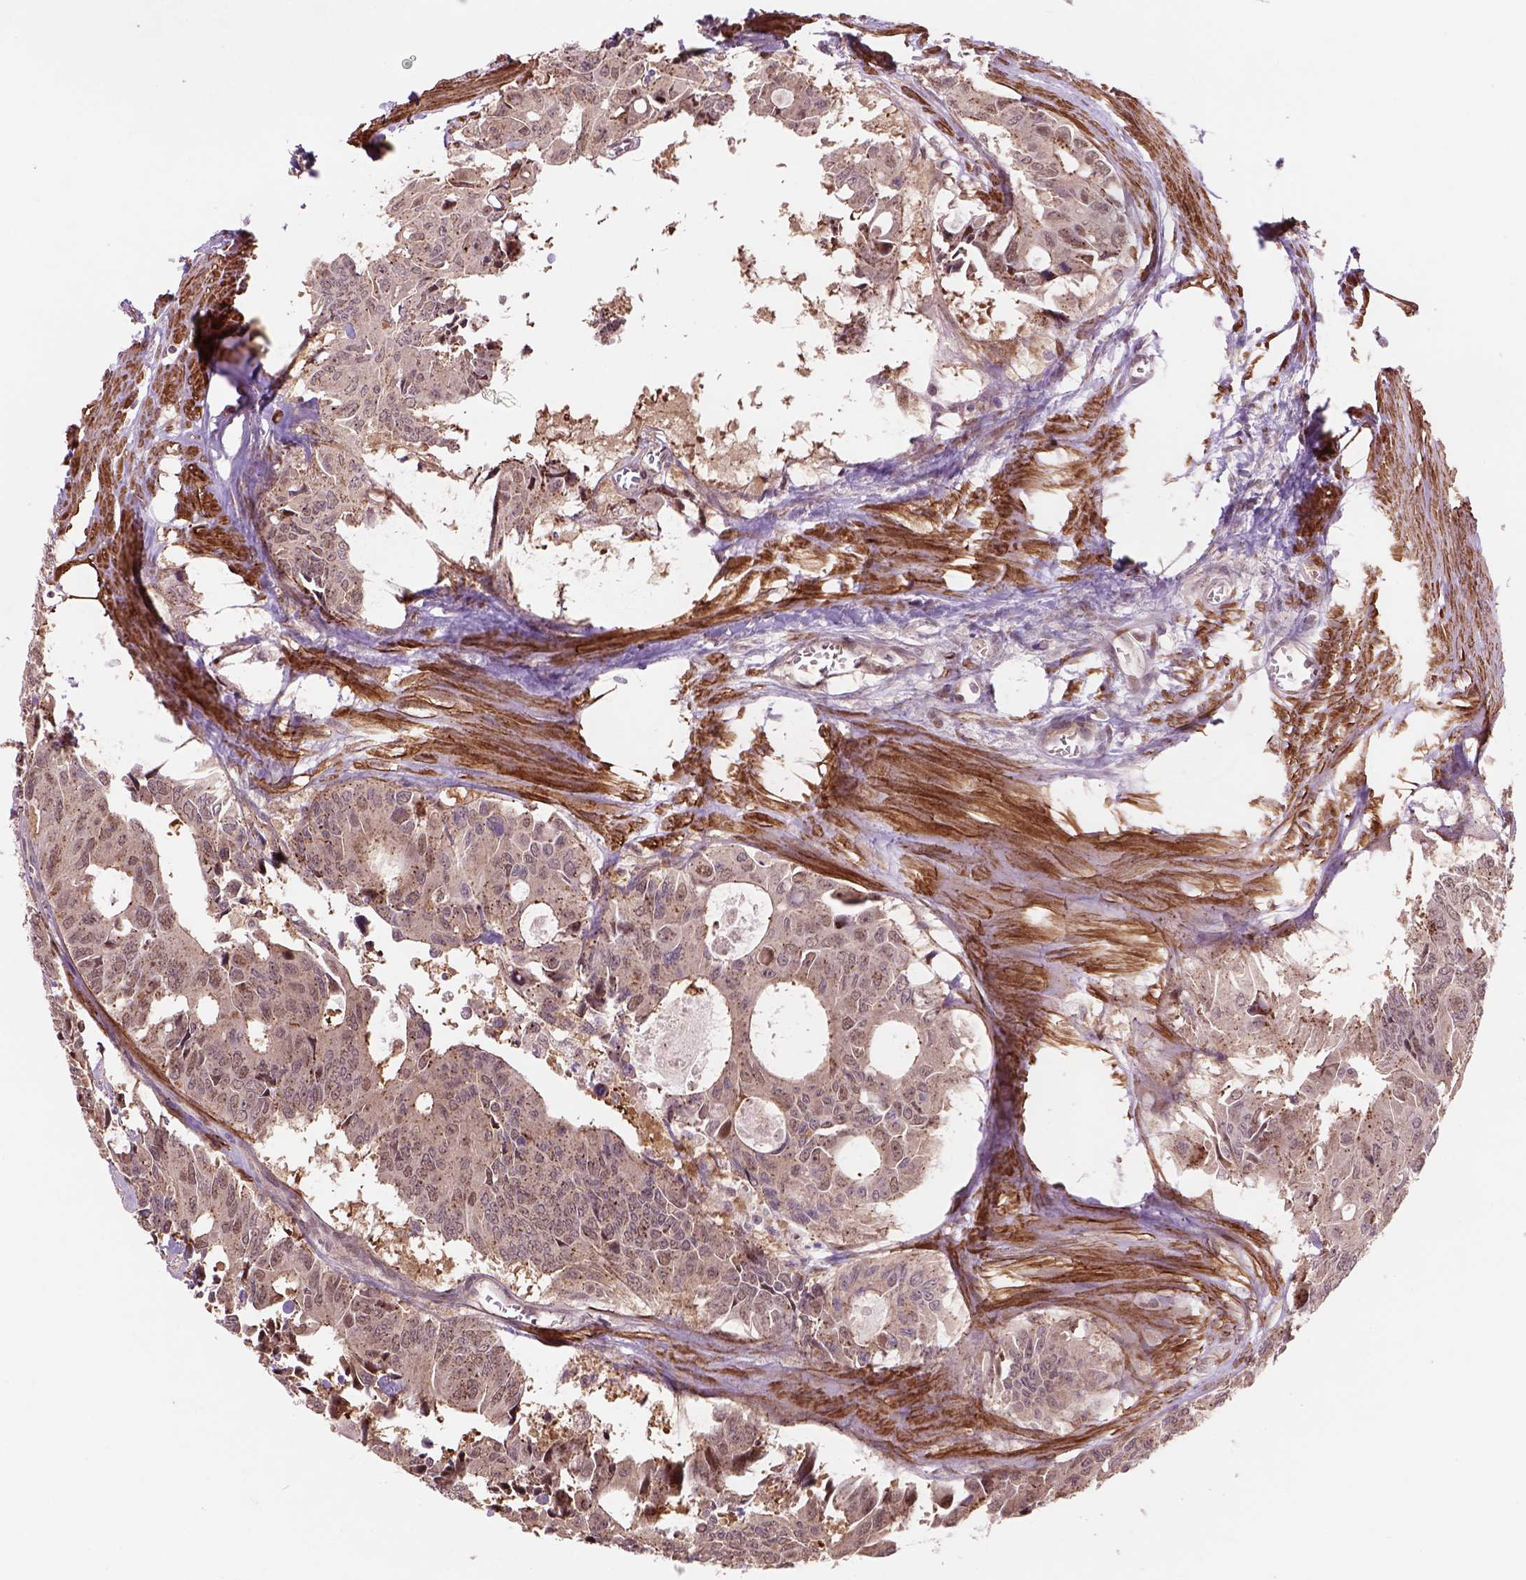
{"staining": {"intensity": "weak", "quantity": ">75%", "location": "cytoplasmic/membranous,nuclear"}, "tissue": "colorectal cancer", "cell_type": "Tumor cells", "image_type": "cancer", "snomed": [{"axis": "morphology", "description": "Adenocarcinoma, NOS"}, {"axis": "topography", "description": "Rectum"}], "caption": "Adenocarcinoma (colorectal) stained with a brown dye exhibits weak cytoplasmic/membranous and nuclear positive expression in approximately >75% of tumor cells.", "gene": "PSMD11", "patient": {"sex": "male", "age": 76}}